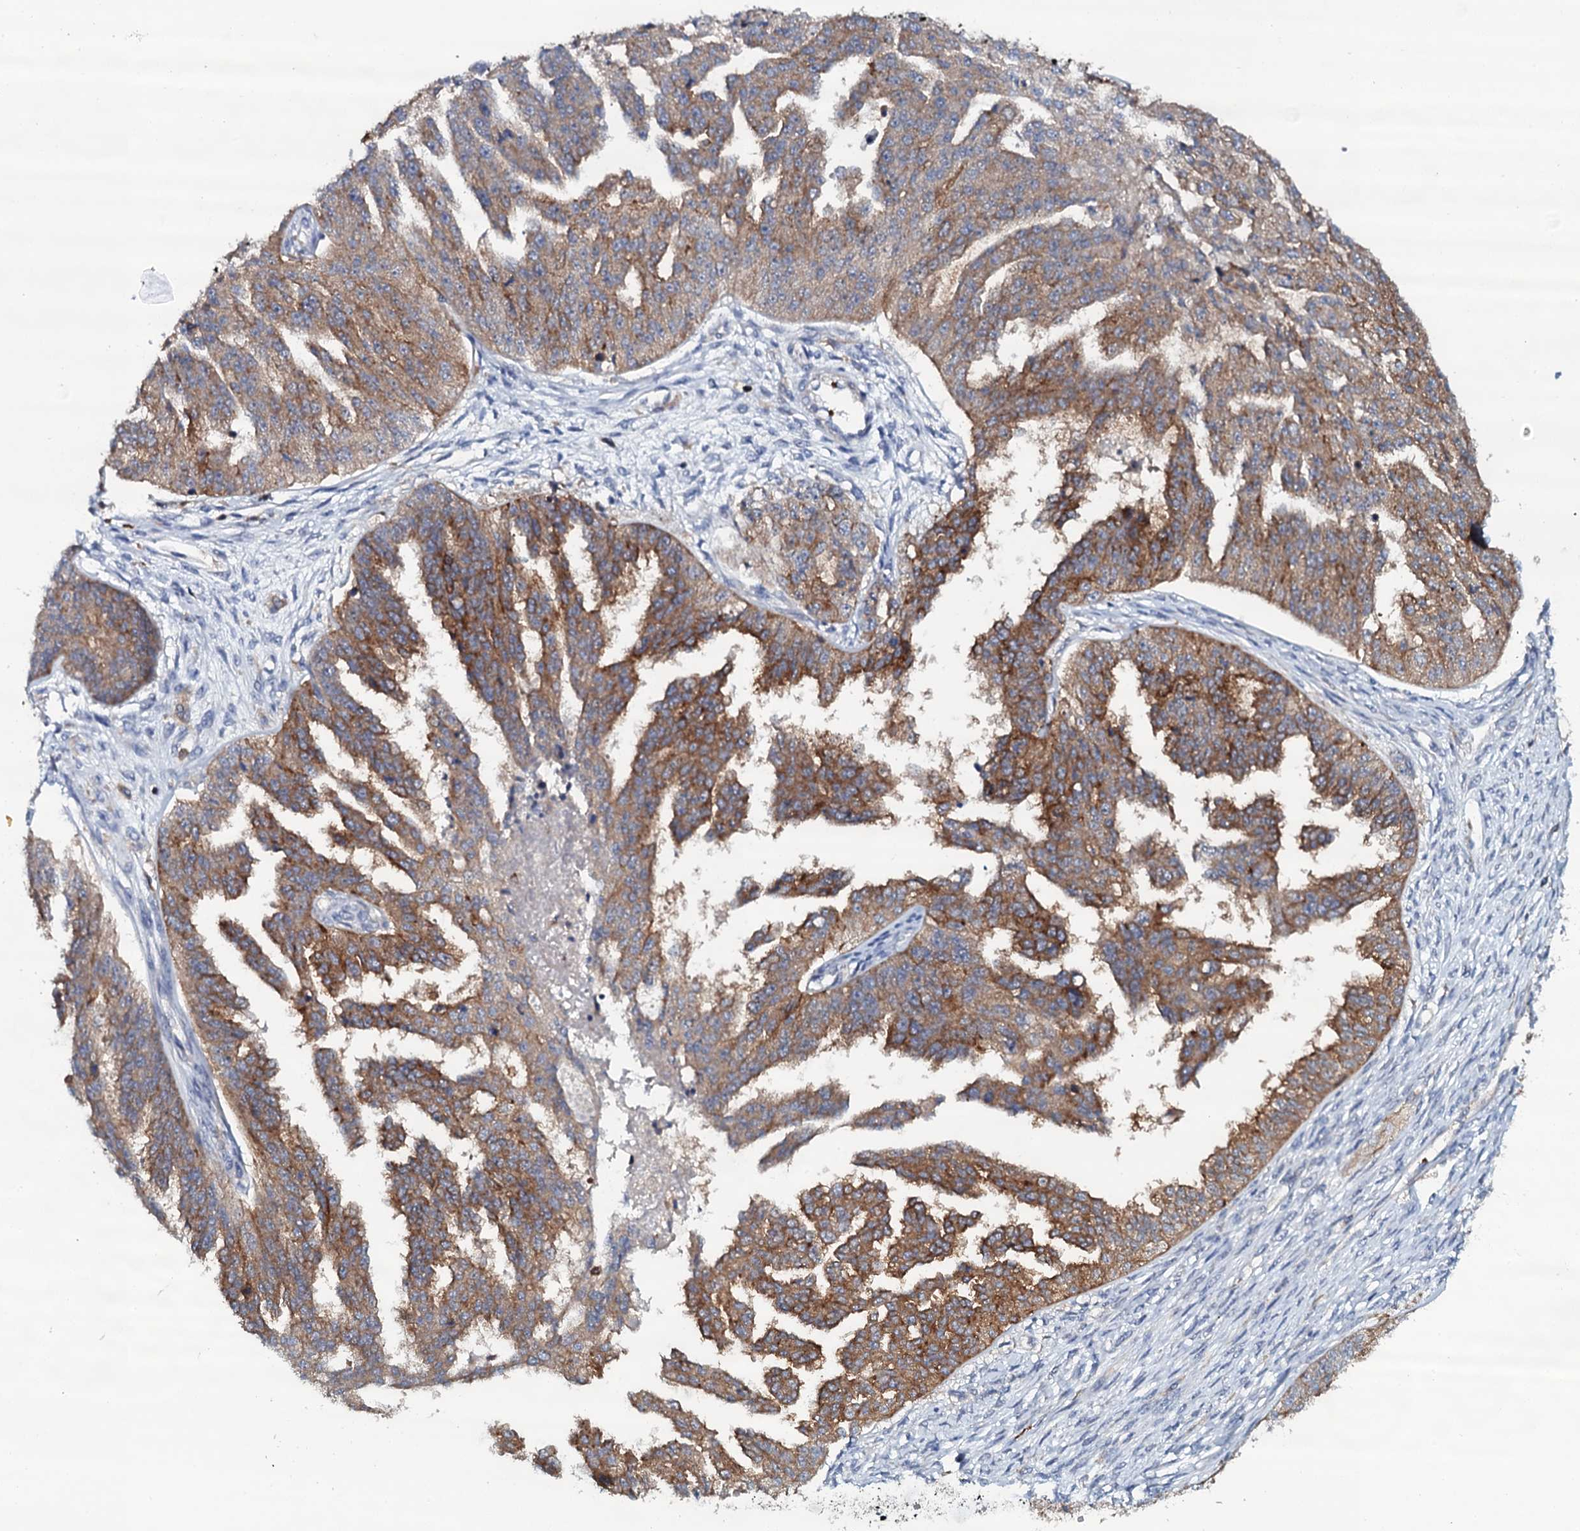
{"staining": {"intensity": "moderate", "quantity": ">75%", "location": "cytoplasmic/membranous"}, "tissue": "ovarian cancer", "cell_type": "Tumor cells", "image_type": "cancer", "snomed": [{"axis": "morphology", "description": "Cystadenocarcinoma, serous, NOS"}, {"axis": "topography", "description": "Ovary"}], "caption": "Brown immunohistochemical staining in human ovarian cancer (serous cystadenocarcinoma) demonstrates moderate cytoplasmic/membranous staining in about >75% of tumor cells. (DAB IHC with brightfield microscopy, high magnification).", "gene": "VAMP8", "patient": {"sex": "female", "age": 58}}